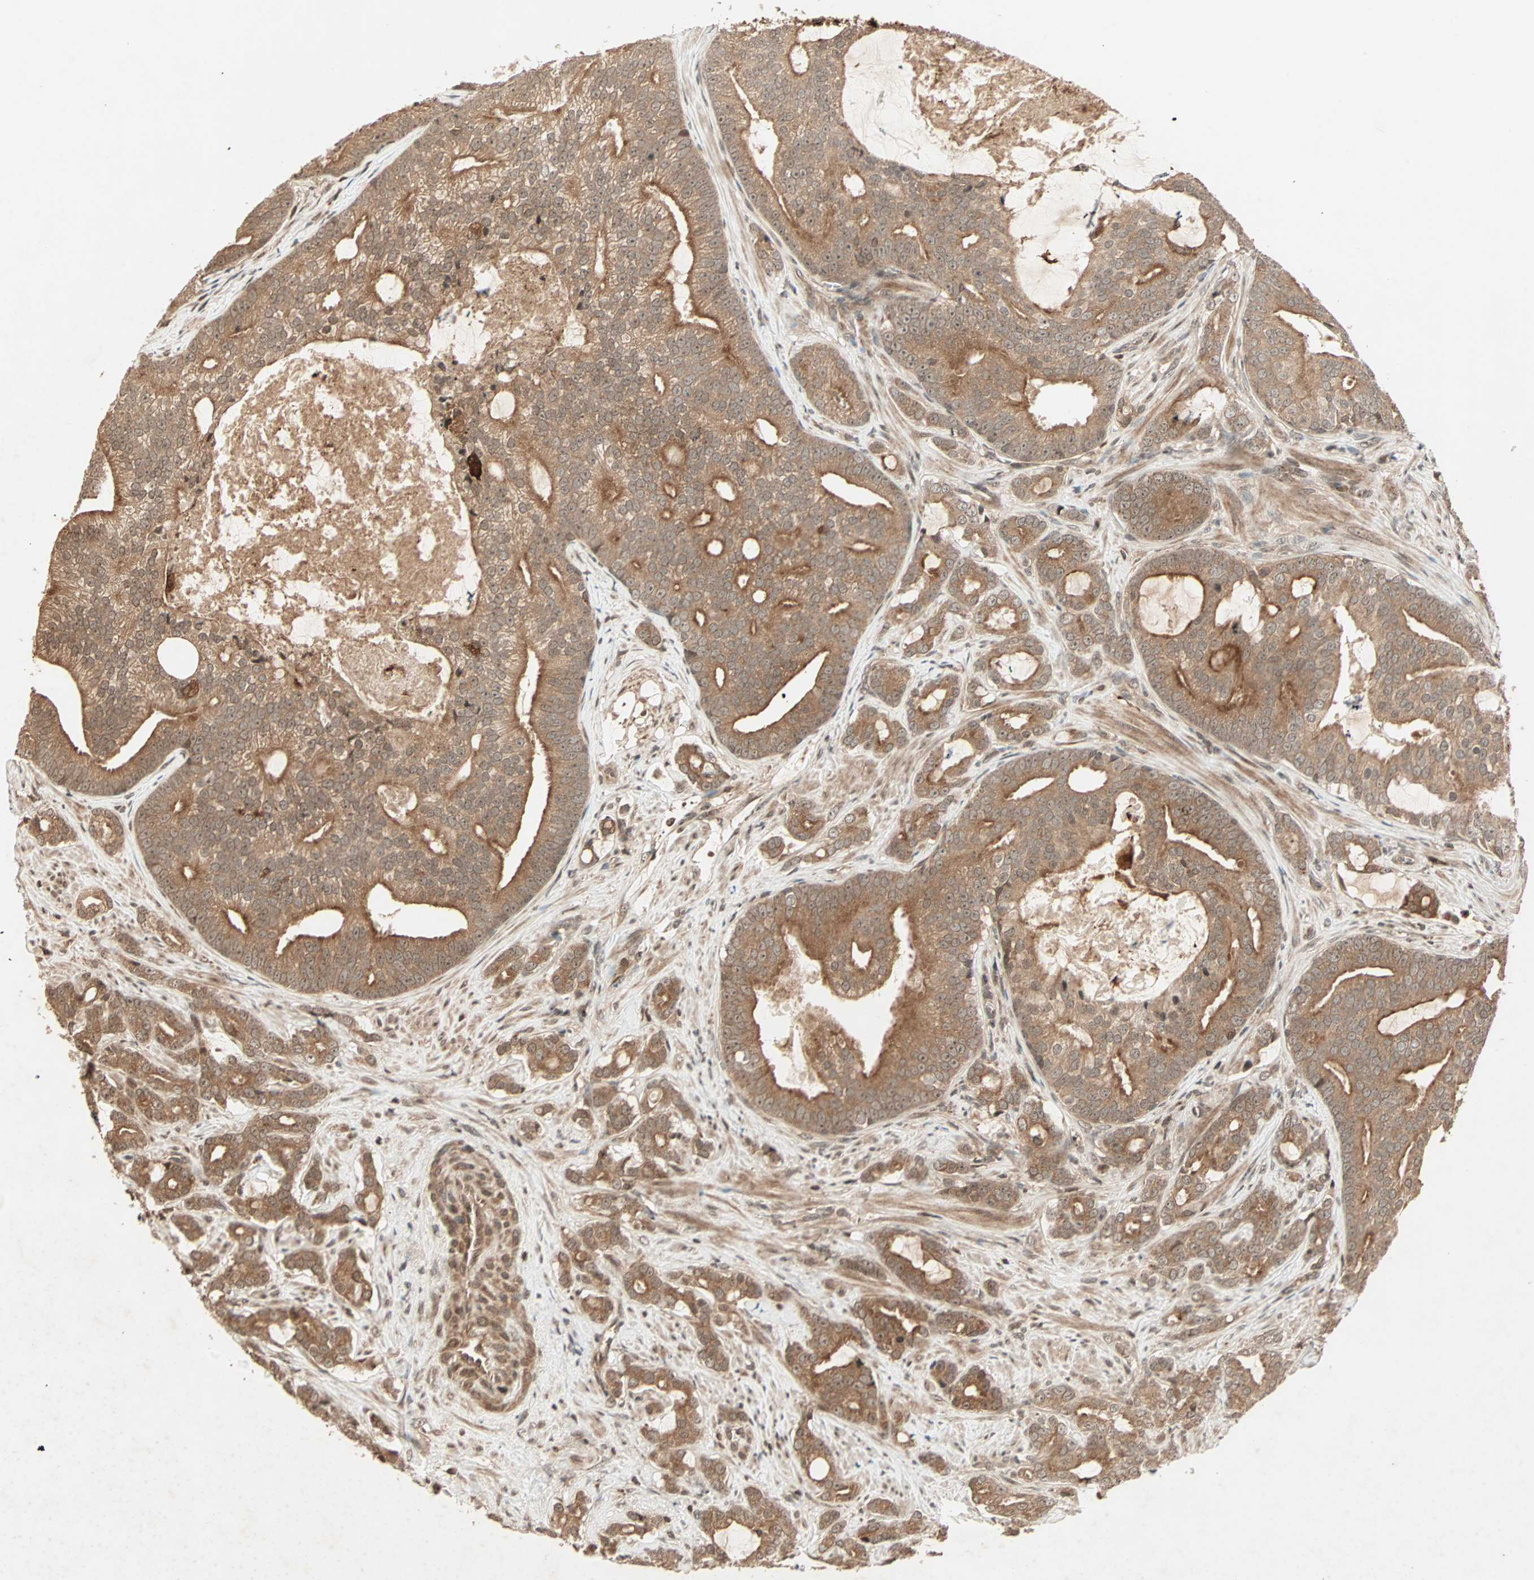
{"staining": {"intensity": "moderate", "quantity": ">75%", "location": "cytoplasmic/membranous"}, "tissue": "prostate cancer", "cell_type": "Tumor cells", "image_type": "cancer", "snomed": [{"axis": "morphology", "description": "Adenocarcinoma, Low grade"}, {"axis": "topography", "description": "Prostate"}], "caption": "Protein staining by IHC displays moderate cytoplasmic/membranous expression in approximately >75% of tumor cells in adenocarcinoma (low-grade) (prostate).", "gene": "RFFL", "patient": {"sex": "male", "age": 58}}